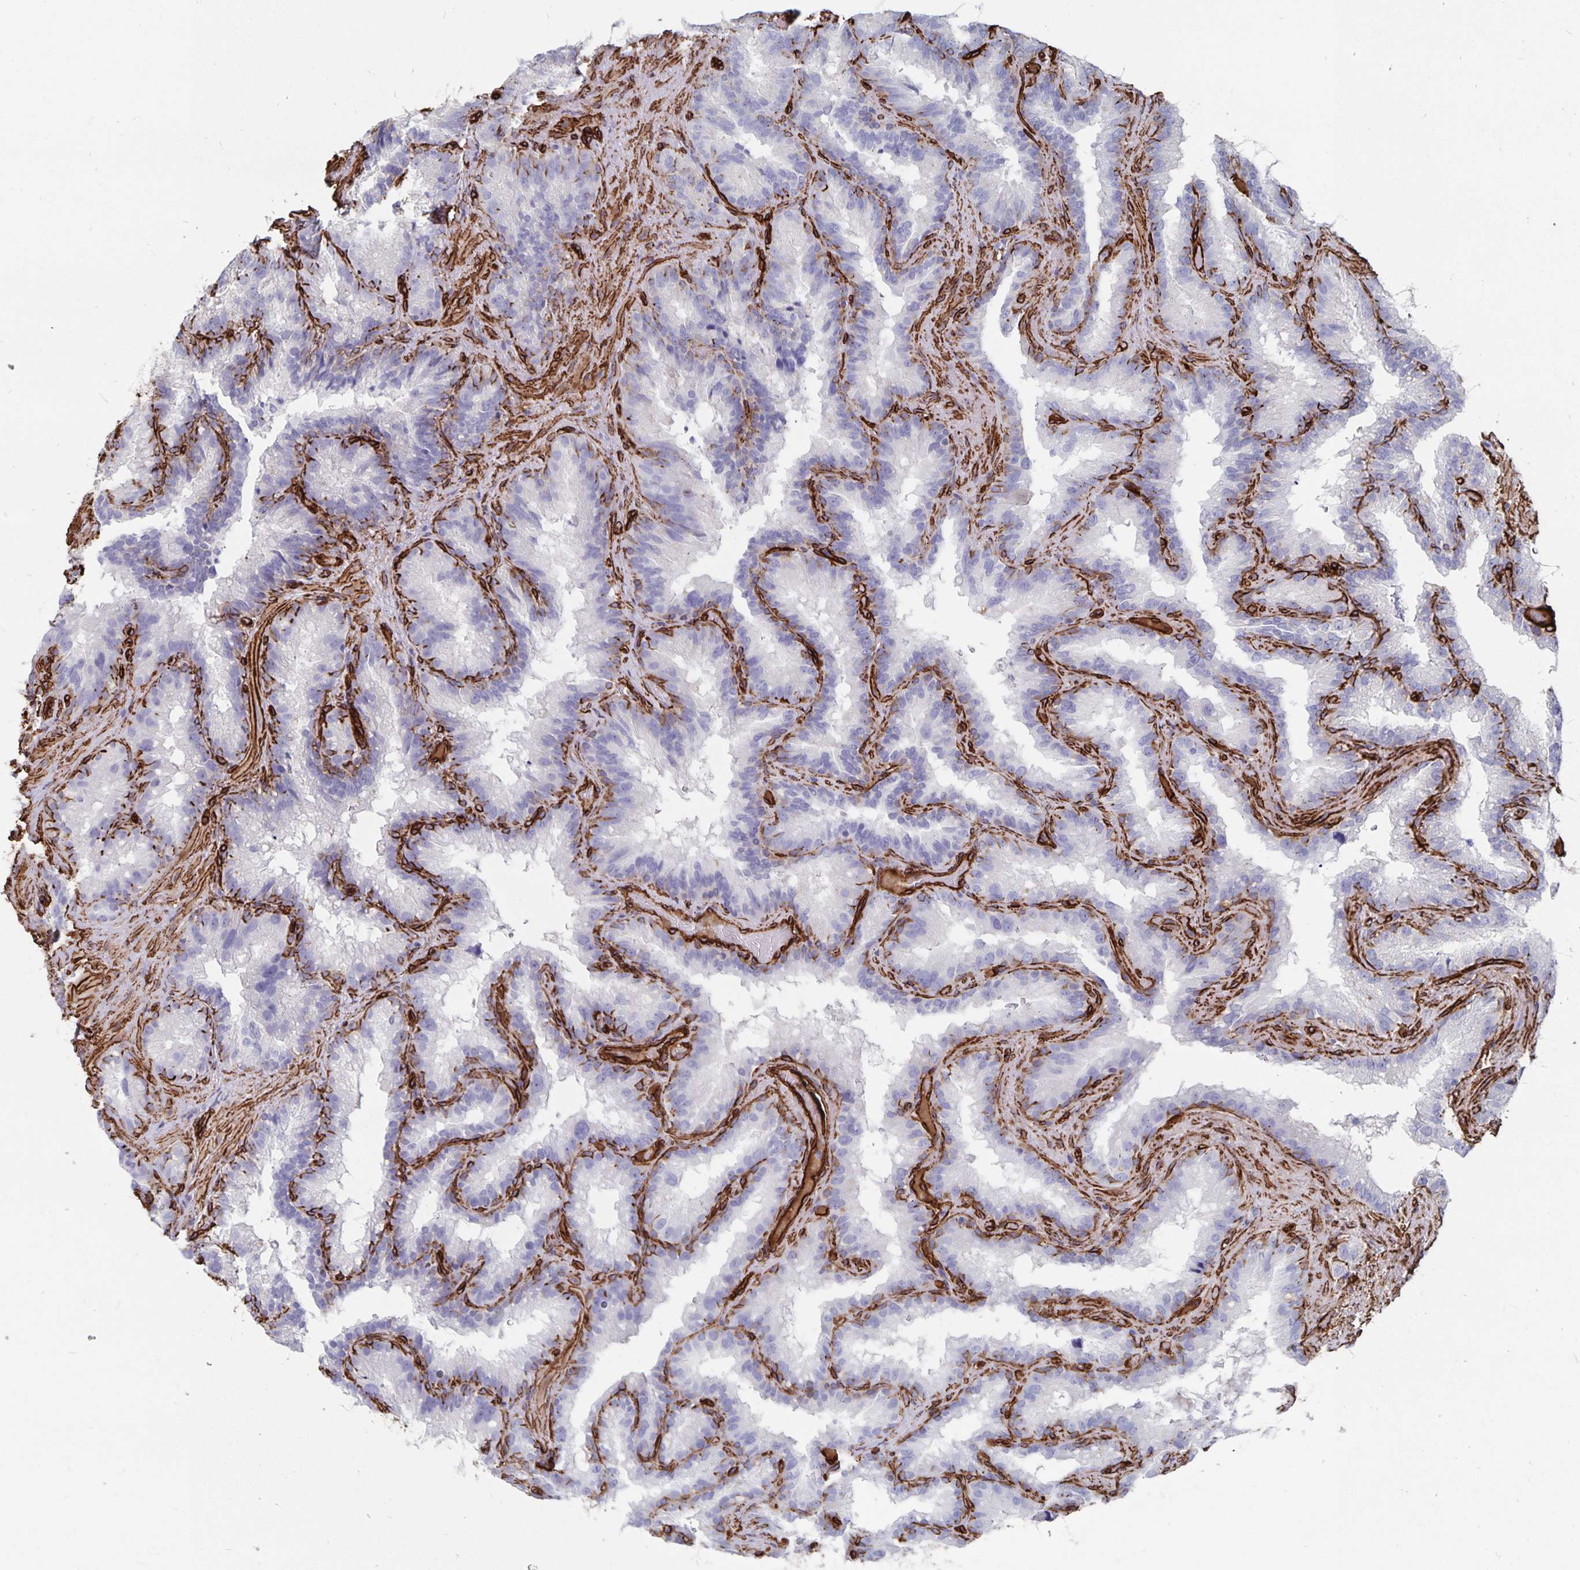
{"staining": {"intensity": "moderate", "quantity": "<25%", "location": "cytoplasmic/membranous"}, "tissue": "seminal vesicle", "cell_type": "Glandular cells", "image_type": "normal", "snomed": [{"axis": "morphology", "description": "Normal tissue, NOS"}, {"axis": "topography", "description": "Seminal veicle"}], "caption": "This micrograph demonstrates IHC staining of benign human seminal vesicle, with low moderate cytoplasmic/membranous positivity in about <25% of glandular cells.", "gene": "DCHS2", "patient": {"sex": "male", "age": 60}}